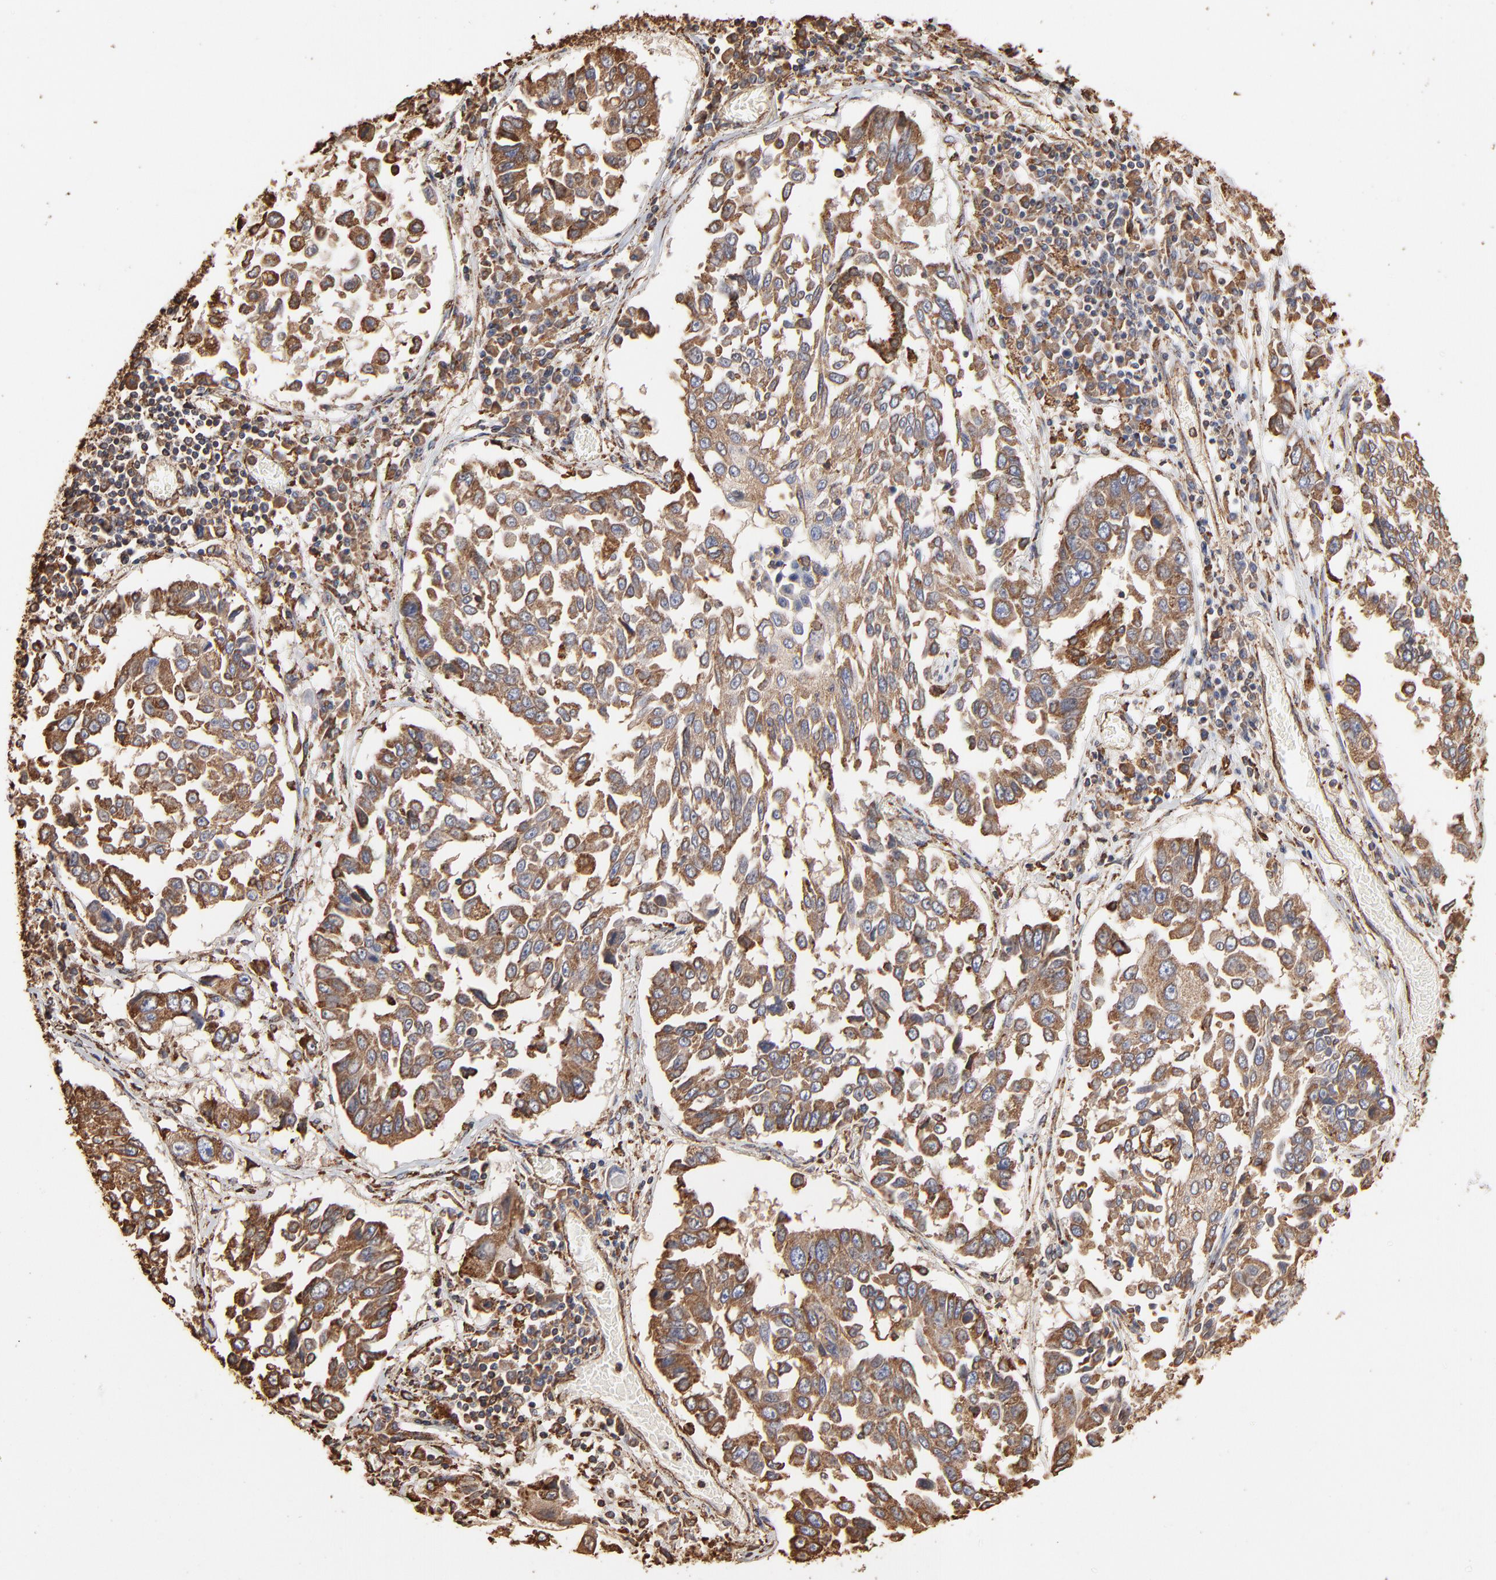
{"staining": {"intensity": "moderate", "quantity": ">75%", "location": "cytoplasmic/membranous"}, "tissue": "lung cancer", "cell_type": "Tumor cells", "image_type": "cancer", "snomed": [{"axis": "morphology", "description": "Squamous cell carcinoma, NOS"}, {"axis": "topography", "description": "Lung"}], "caption": "Immunohistochemical staining of human squamous cell carcinoma (lung) shows moderate cytoplasmic/membranous protein staining in approximately >75% of tumor cells.", "gene": "PDIA3", "patient": {"sex": "male", "age": 71}}